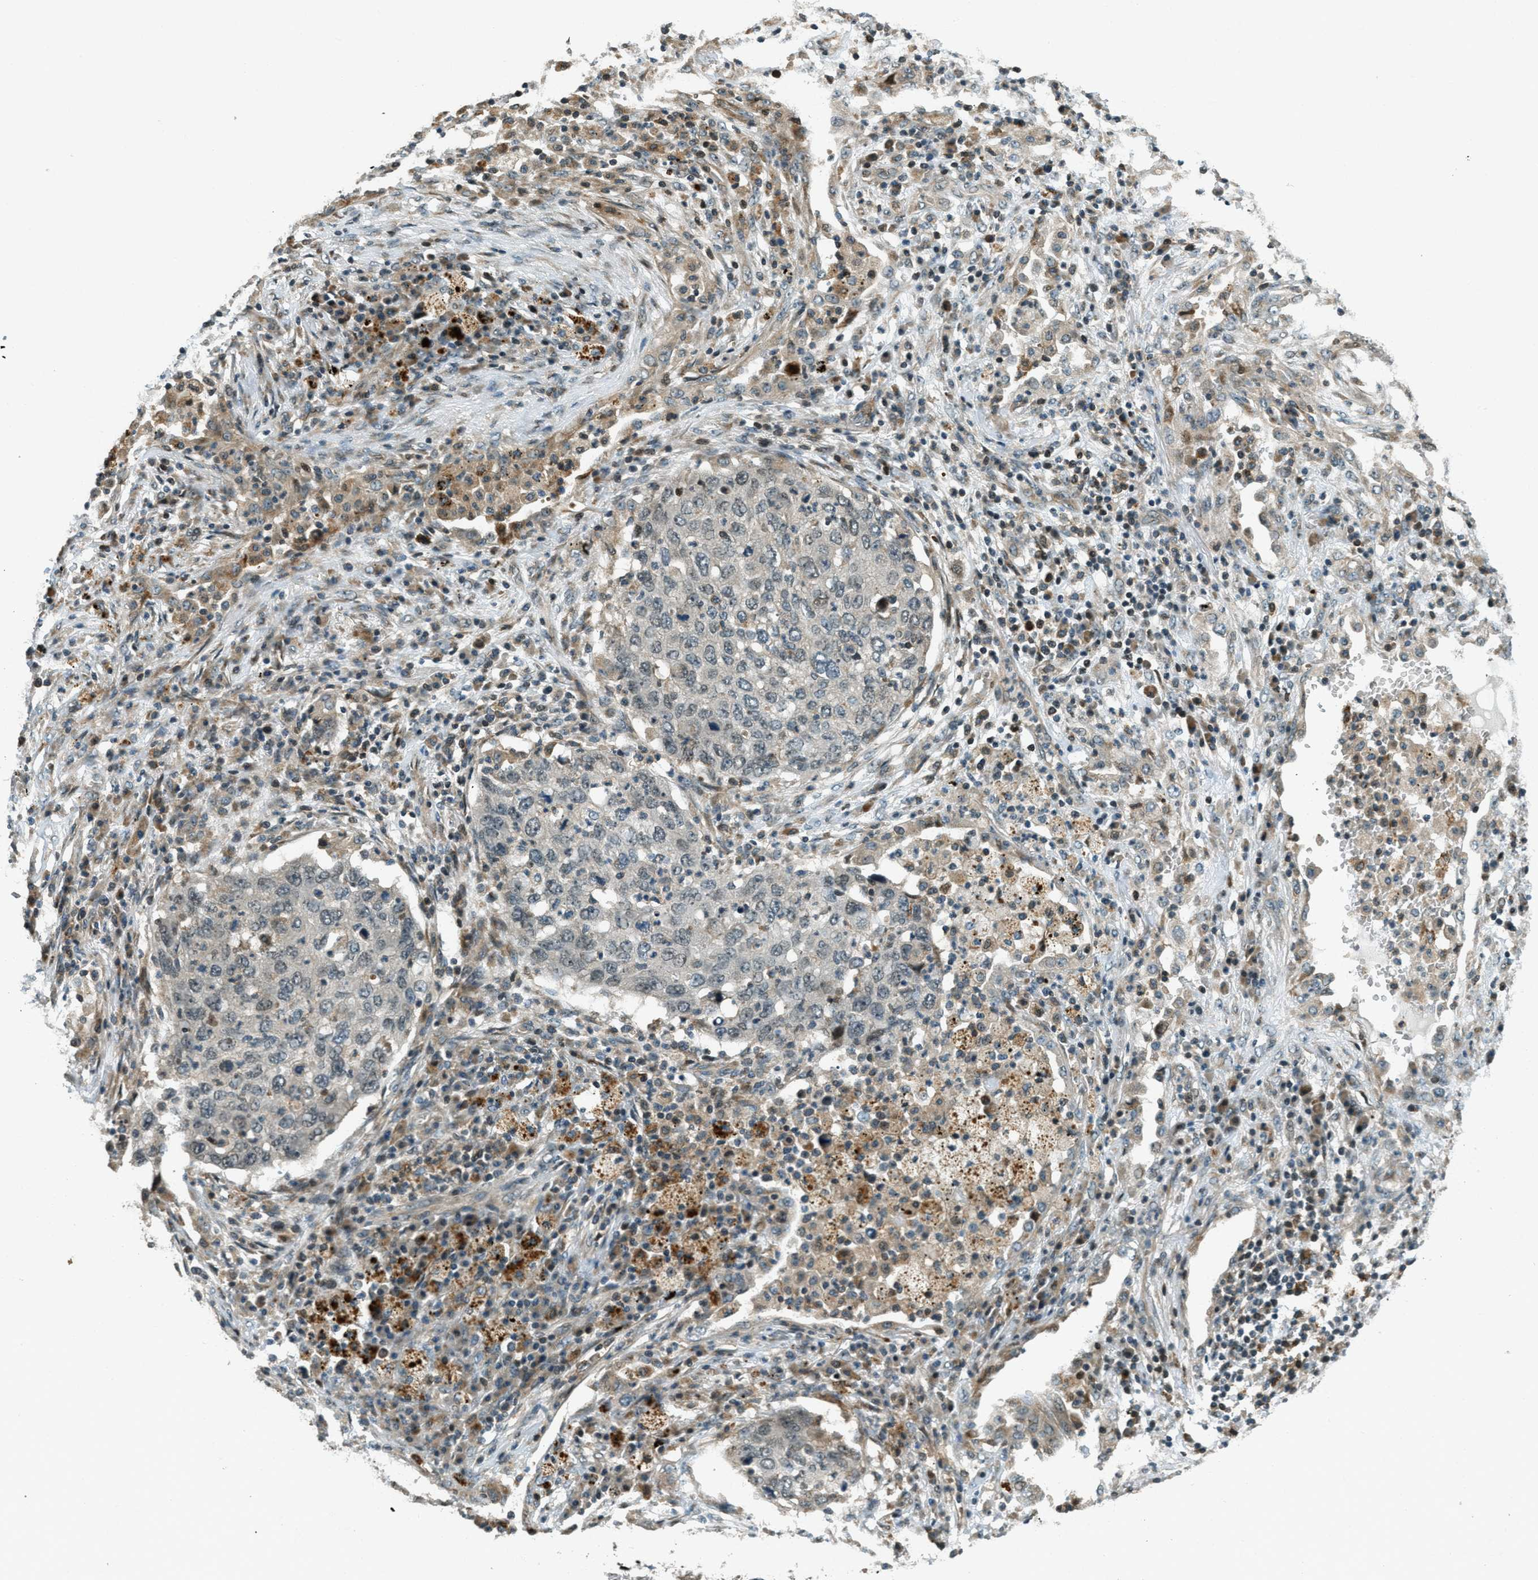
{"staining": {"intensity": "weak", "quantity": "25%-75%", "location": "cytoplasmic/membranous"}, "tissue": "lung cancer", "cell_type": "Tumor cells", "image_type": "cancer", "snomed": [{"axis": "morphology", "description": "Squamous cell carcinoma, NOS"}, {"axis": "topography", "description": "Lung"}], "caption": "Immunohistochemistry (DAB (3,3'-diaminobenzidine)) staining of human lung cancer (squamous cell carcinoma) shows weak cytoplasmic/membranous protein expression in about 25%-75% of tumor cells.", "gene": "PTPN23", "patient": {"sex": "female", "age": 63}}